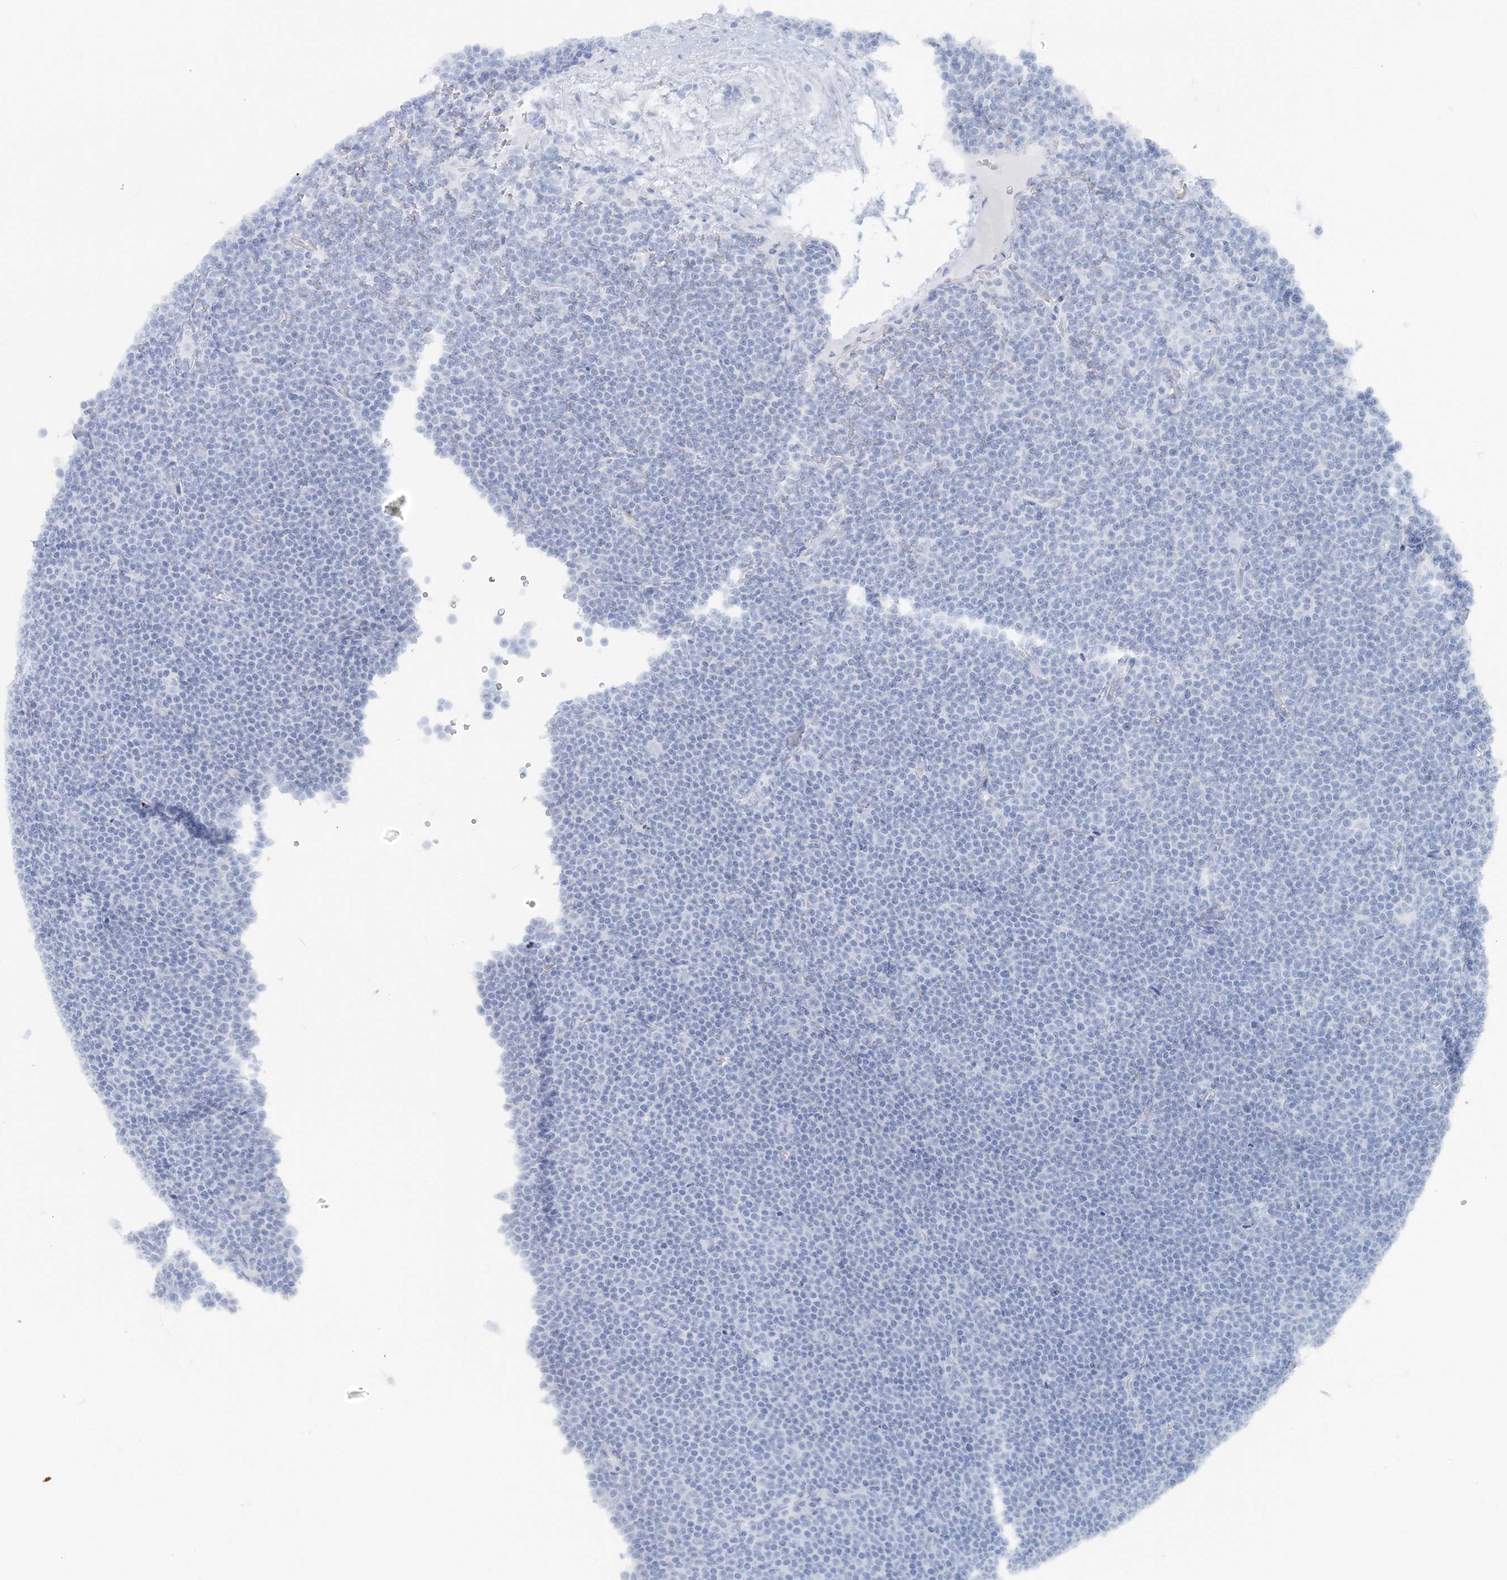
{"staining": {"intensity": "negative", "quantity": "none", "location": "none"}, "tissue": "lymphoma", "cell_type": "Tumor cells", "image_type": "cancer", "snomed": [{"axis": "morphology", "description": "Malignant lymphoma, non-Hodgkin's type, Low grade"}, {"axis": "topography", "description": "Lymph node"}], "caption": "Tumor cells are negative for brown protein staining in lymphoma. The staining was performed using DAB to visualize the protein expression in brown, while the nuclei were stained in blue with hematoxylin (Magnification: 20x).", "gene": "ATP11A", "patient": {"sex": "female", "age": 67}}